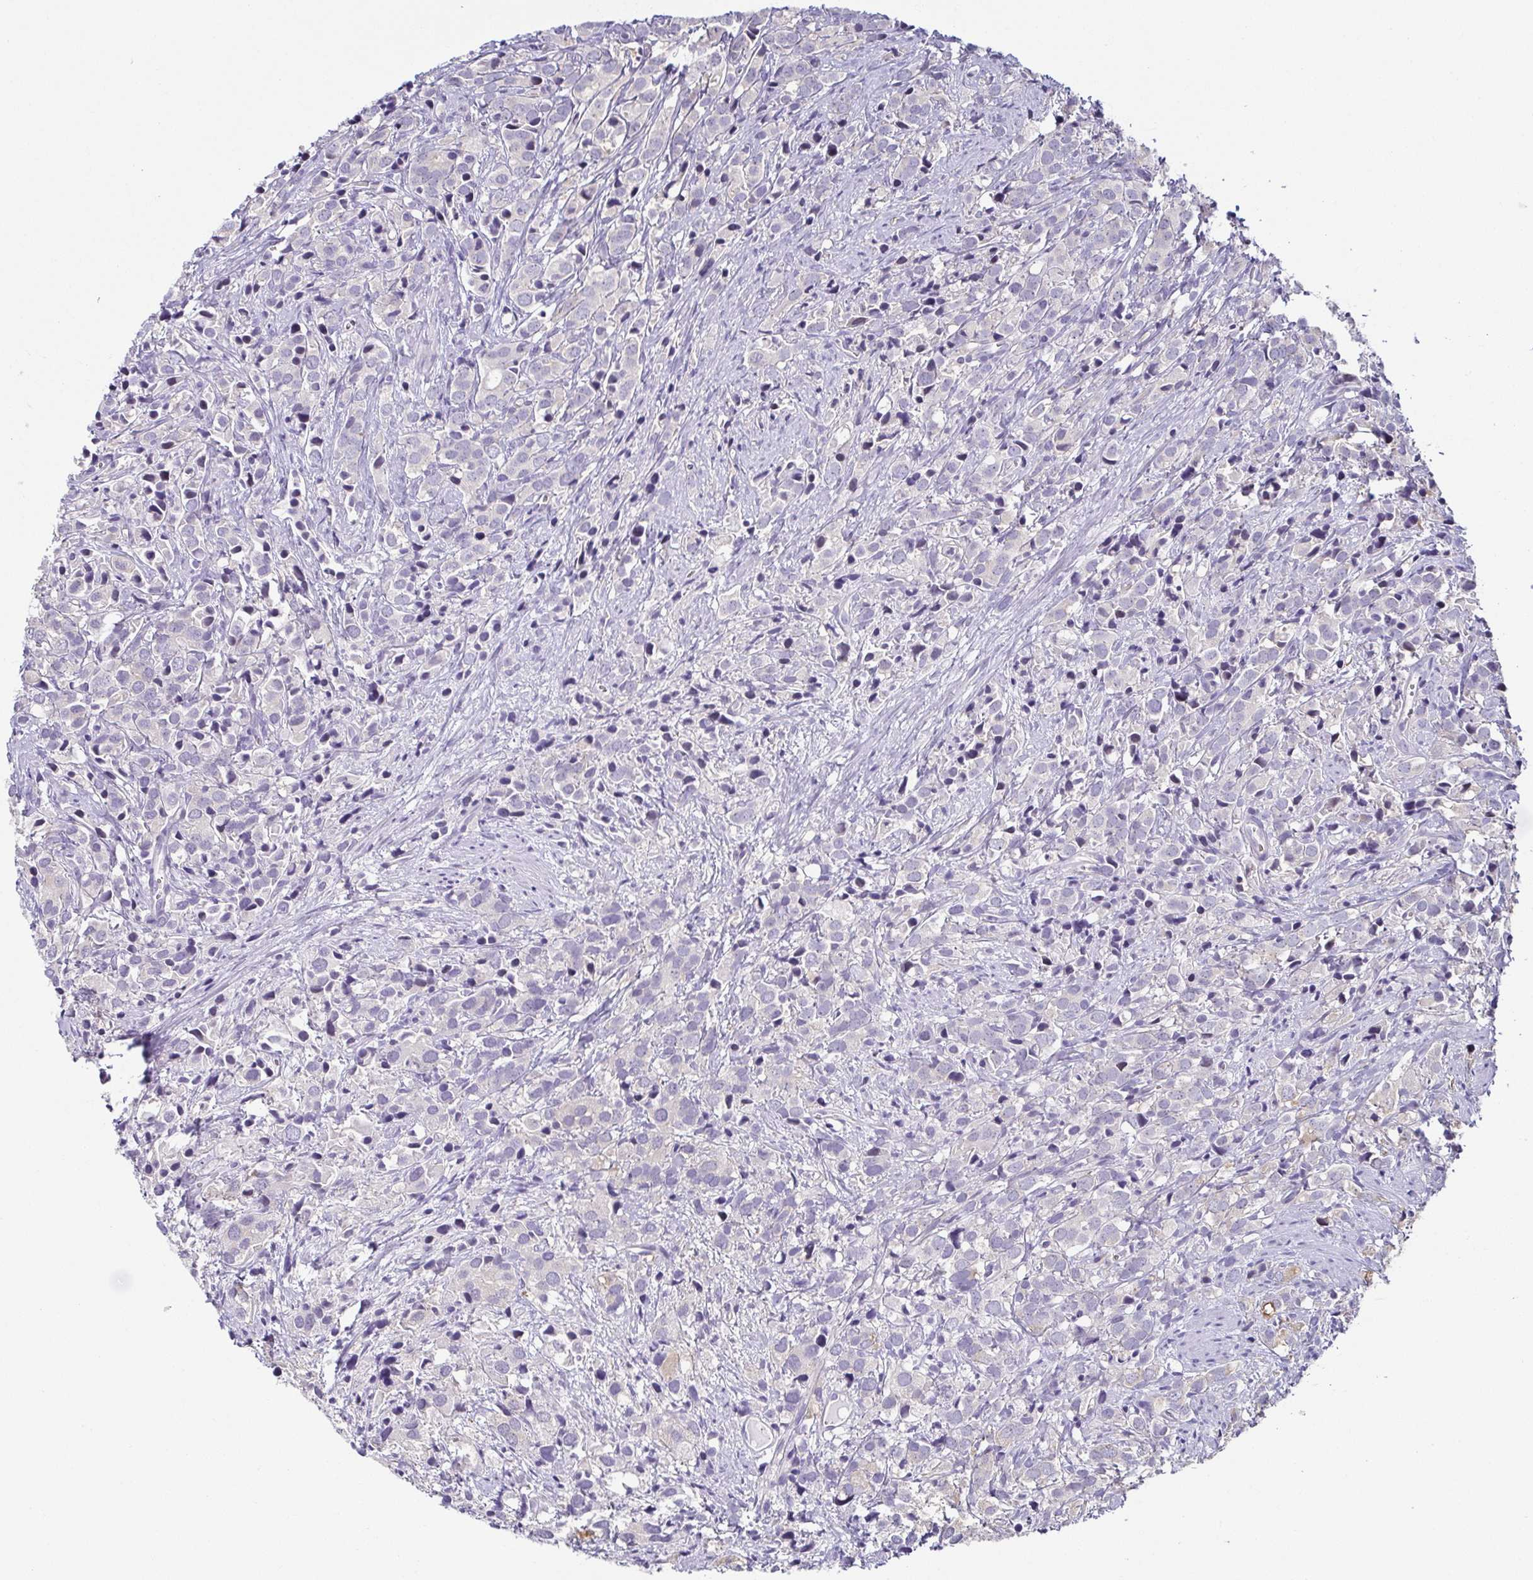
{"staining": {"intensity": "weak", "quantity": "<25%", "location": "cytoplasmic/membranous"}, "tissue": "prostate cancer", "cell_type": "Tumor cells", "image_type": "cancer", "snomed": [{"axis": "morphology", "description": "Adenocarcinoma, High grade"}, {"axis": "topography", "description": "Prostate"}], "caption": "Immunohistochemistry (IHC) of prostate cancer (adenocarcinoma (high-grade)) shows no positivity in tumor cells.", "gene": "FAM162B", "patient": {"sex": "male", "age": 86}}